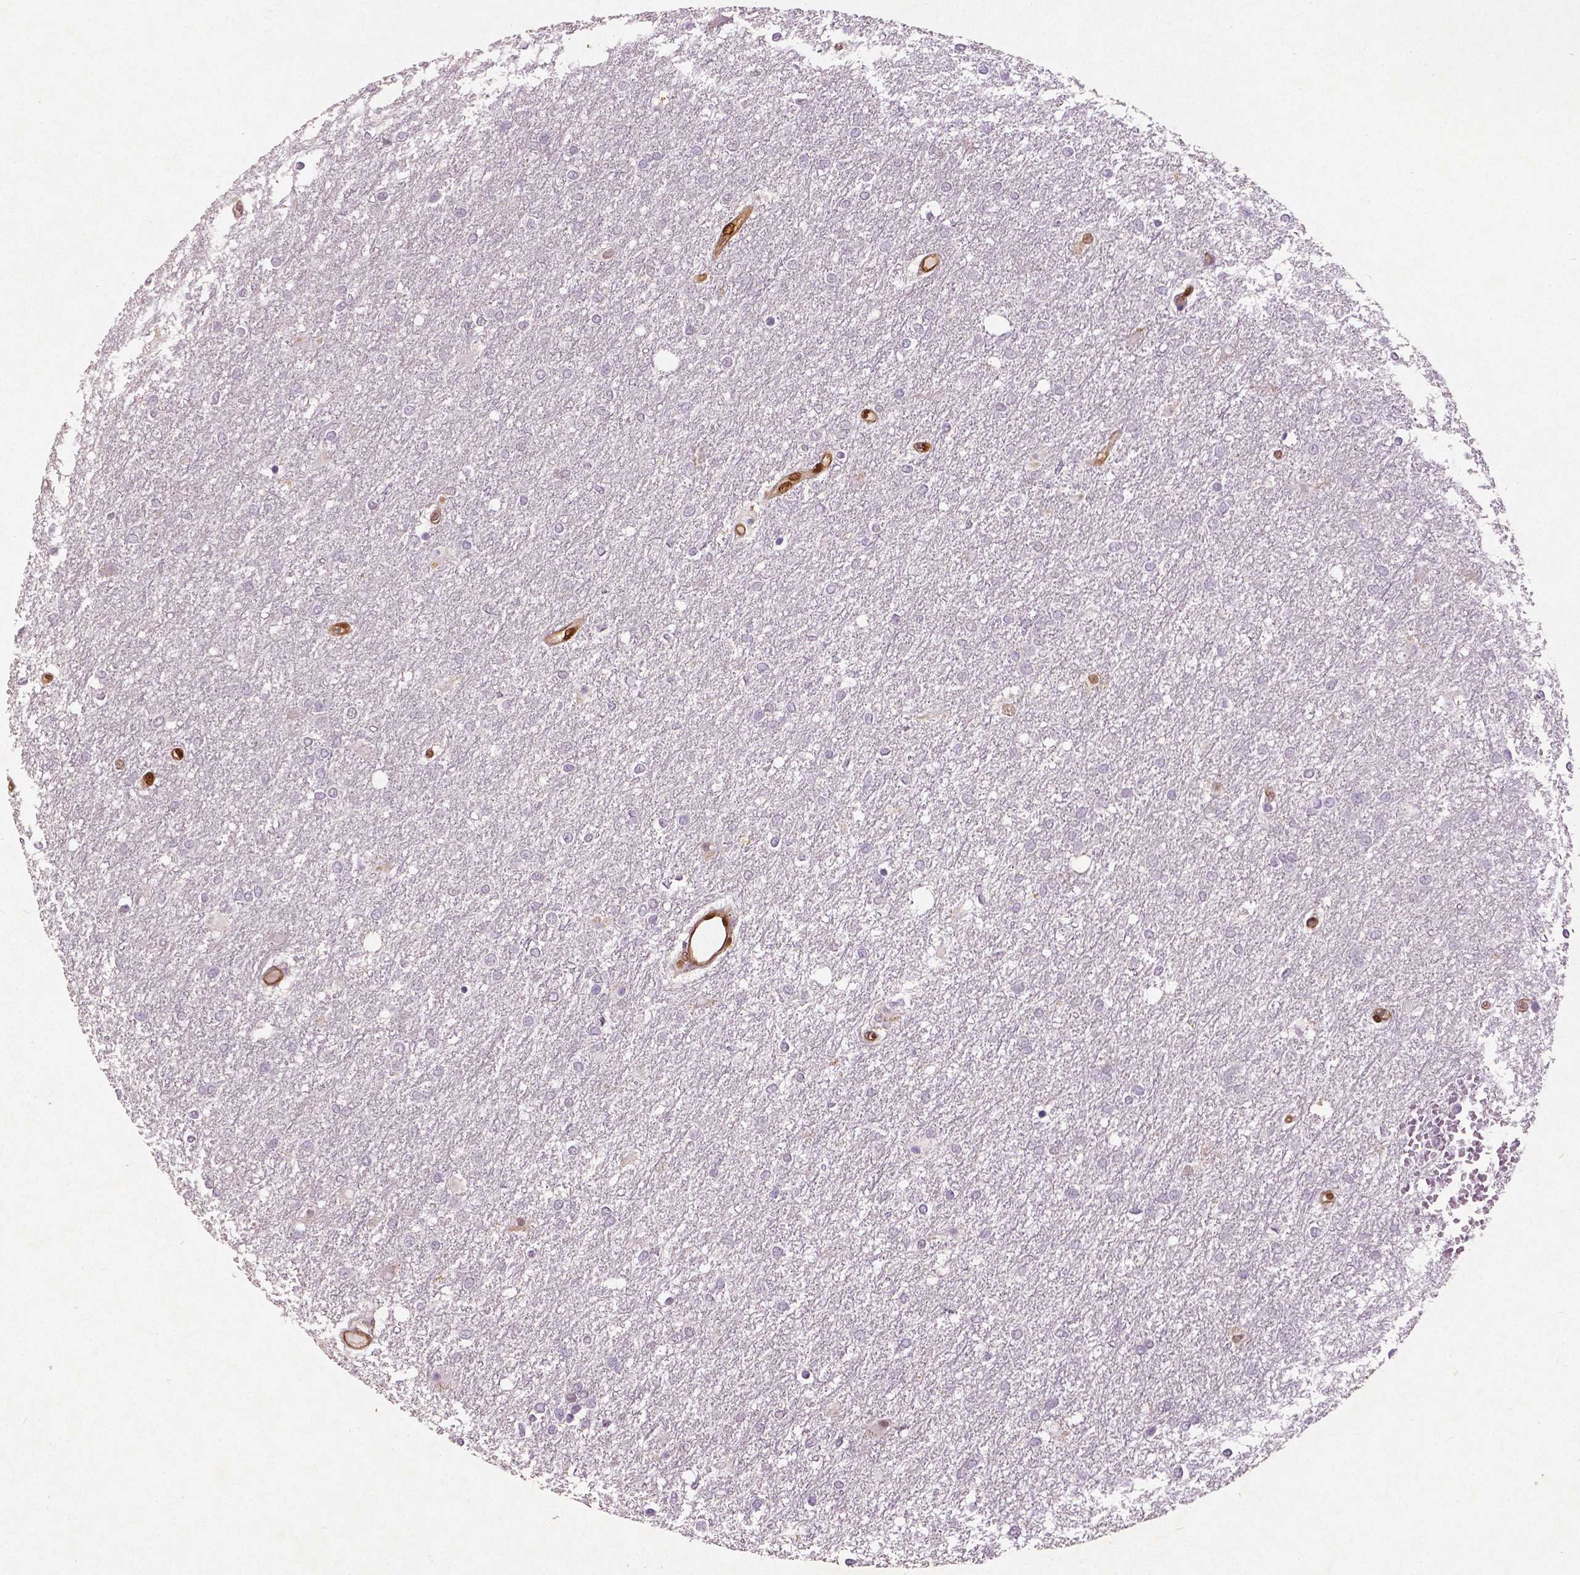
{"staining": {"intensity": "negative", "quantity": "none", "location": "none"}, "tissue": "glioma", "cell_type": "Tumor cells", "image_type": "cancer", "snomed": [{"axis": "morphology", "description": "Glioma, malignant, High grade"}, {"axis": "topography", "description": "Brain"}], "caption": "Immunohistochemical staining of glioma reveals no significant staining in tumor cells.", "gene": "WWTR1", "patient": {"sex": "female", "age": 61}}